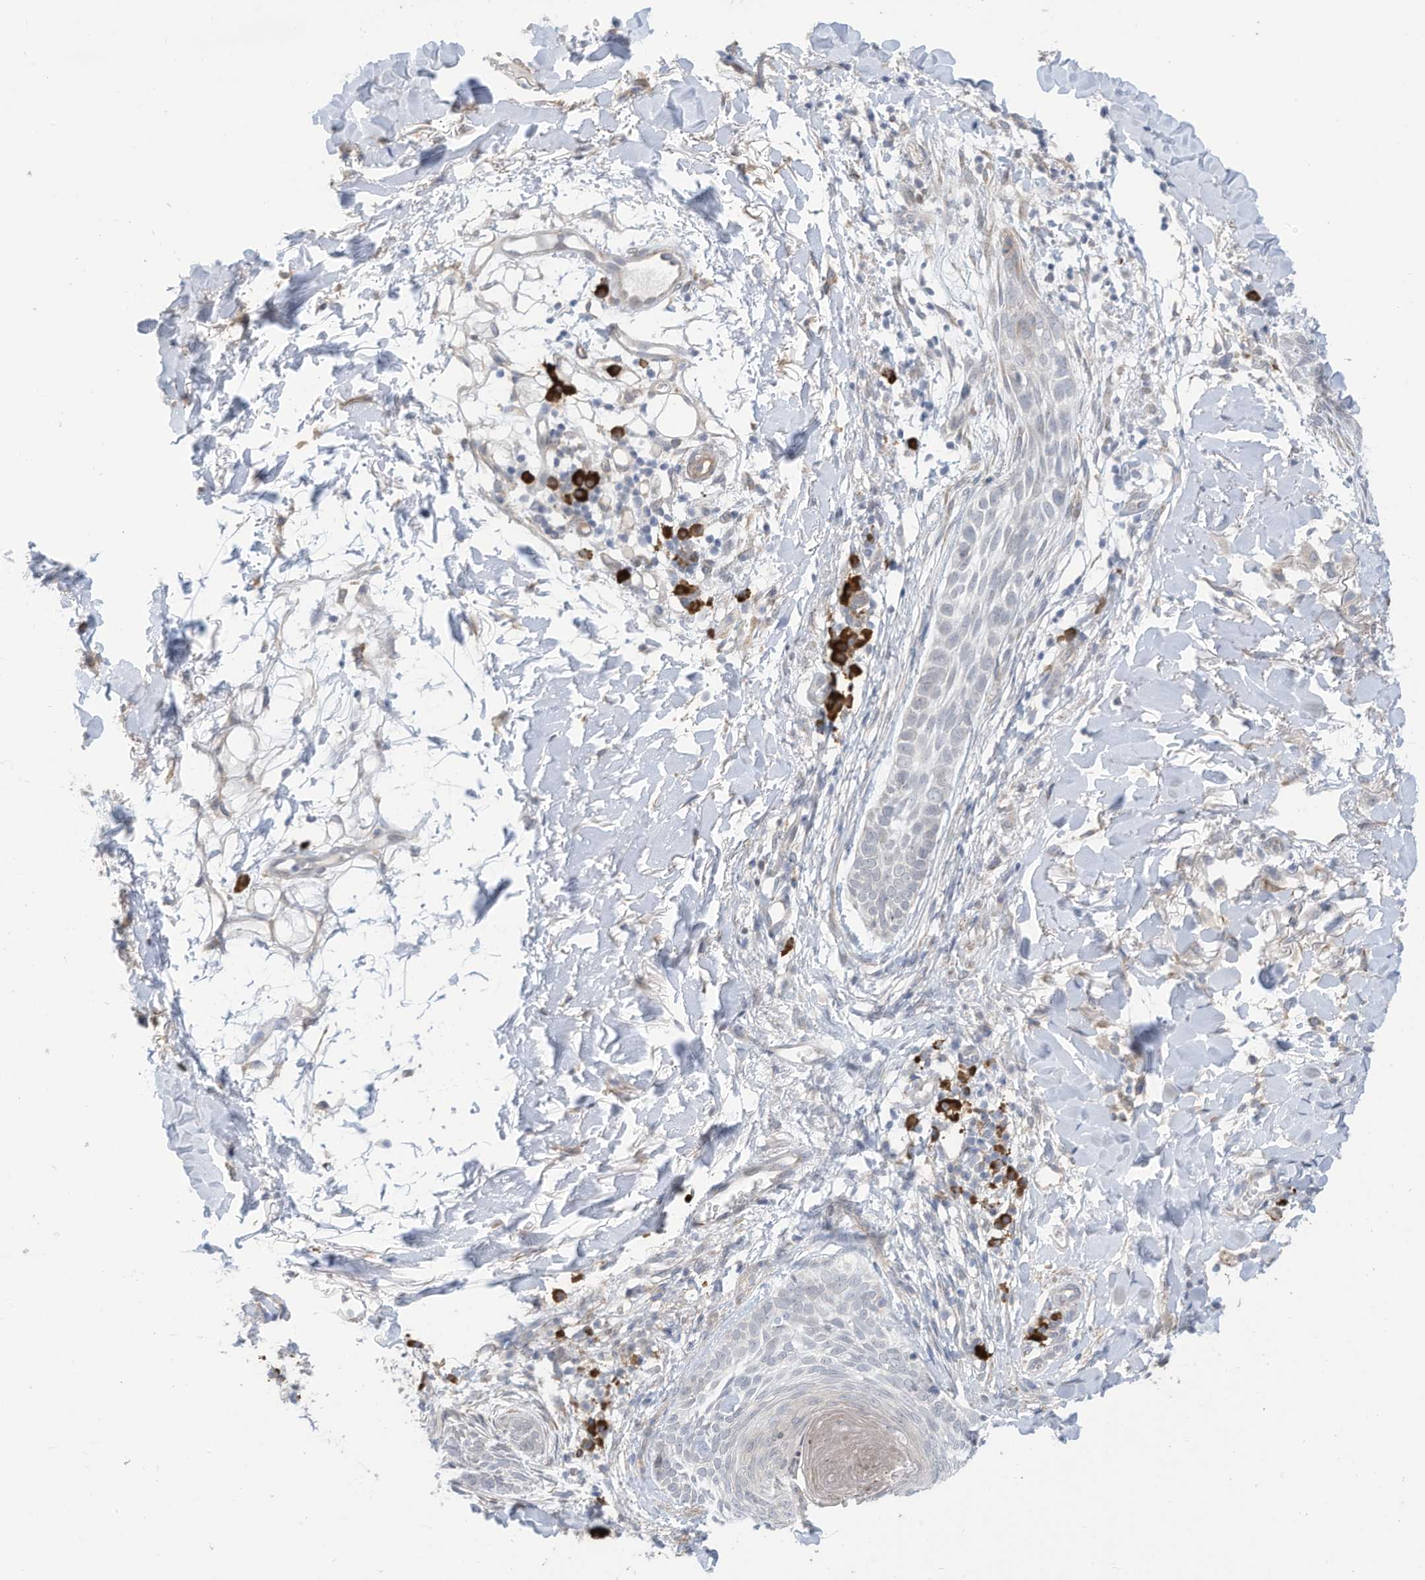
{"staining": {"intensity": "negative", "quantity": "none", "location": "none"}, "tissue": "skin cancer", "cell_type": "Tumor cells", "image_type": "cancer", "snomed": [{"axis": "morphology", "description": "Basal cell carcinoma"}, {"axis": "topography", "description": "Skin"}], "caption": "DAB immunohistochemical staining of human skin basal cell carcinoma demonstrates no significant expression in tumor cells.", "gene": "ZNF292", "patient": {"sex": "male", "age": 85}}